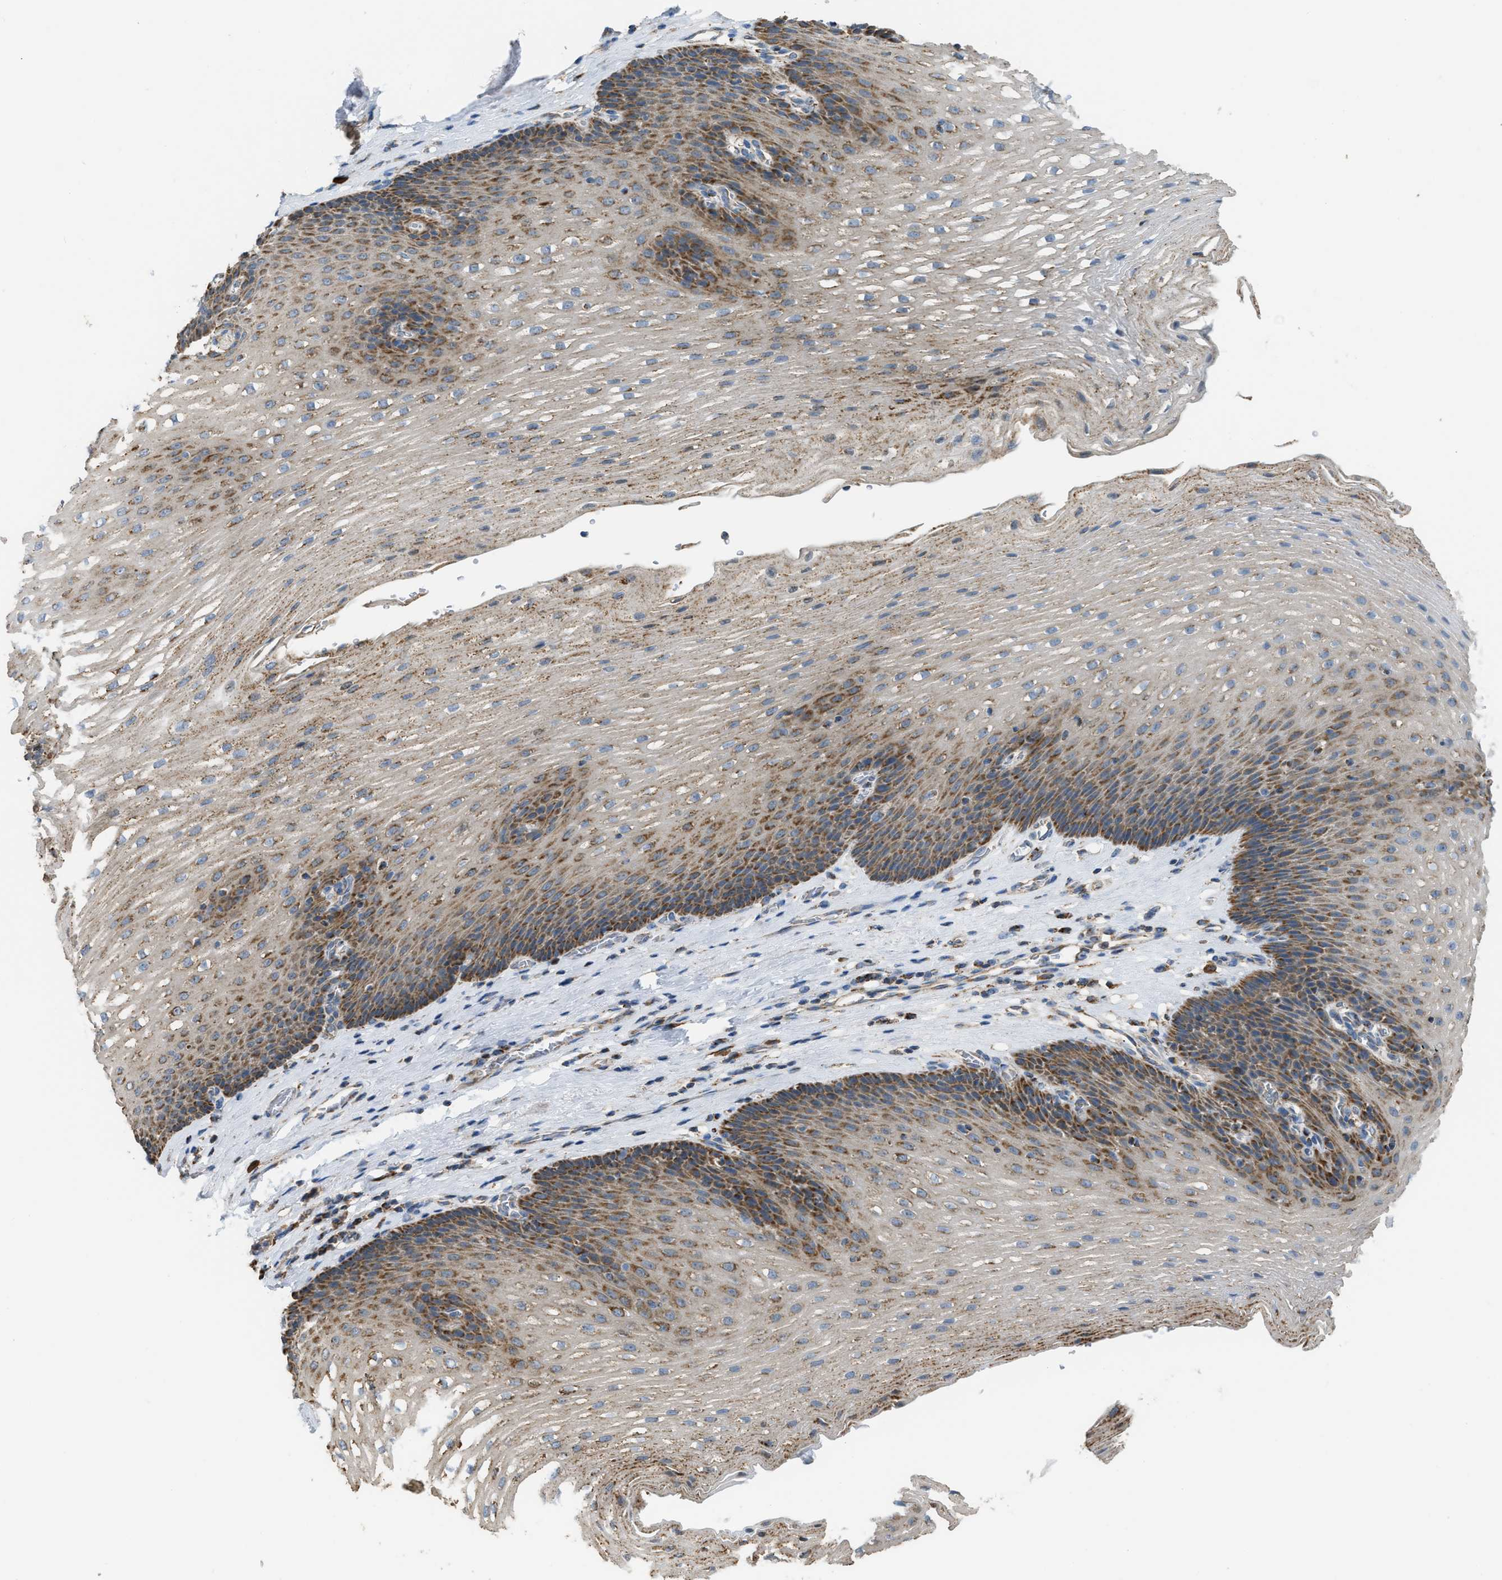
{"staining": {"intensity": "moderate", "quantity": "25%-75%", "location": "cytoplasmic/membranous"}, "tissue": "esophagus", "cell_type": "Squamous epithelial cells", "image_type": "normal", "snomed": [{"axis": "morphology", "description": "Normal tissue, NOS"}, {"axis": "topography", "description": "Esophagus"}], "caption": "Esophagus stained with DAB (3,3'-diaminobenzidine) immunohistochemistry (IHC) reveals medium levels of moderate cytoplasmic/membranous expression in approximately 25%-75% of squamous epithelial cells.", "gene": "ETFB", "patient": {"sex": "male", "age": 48}}